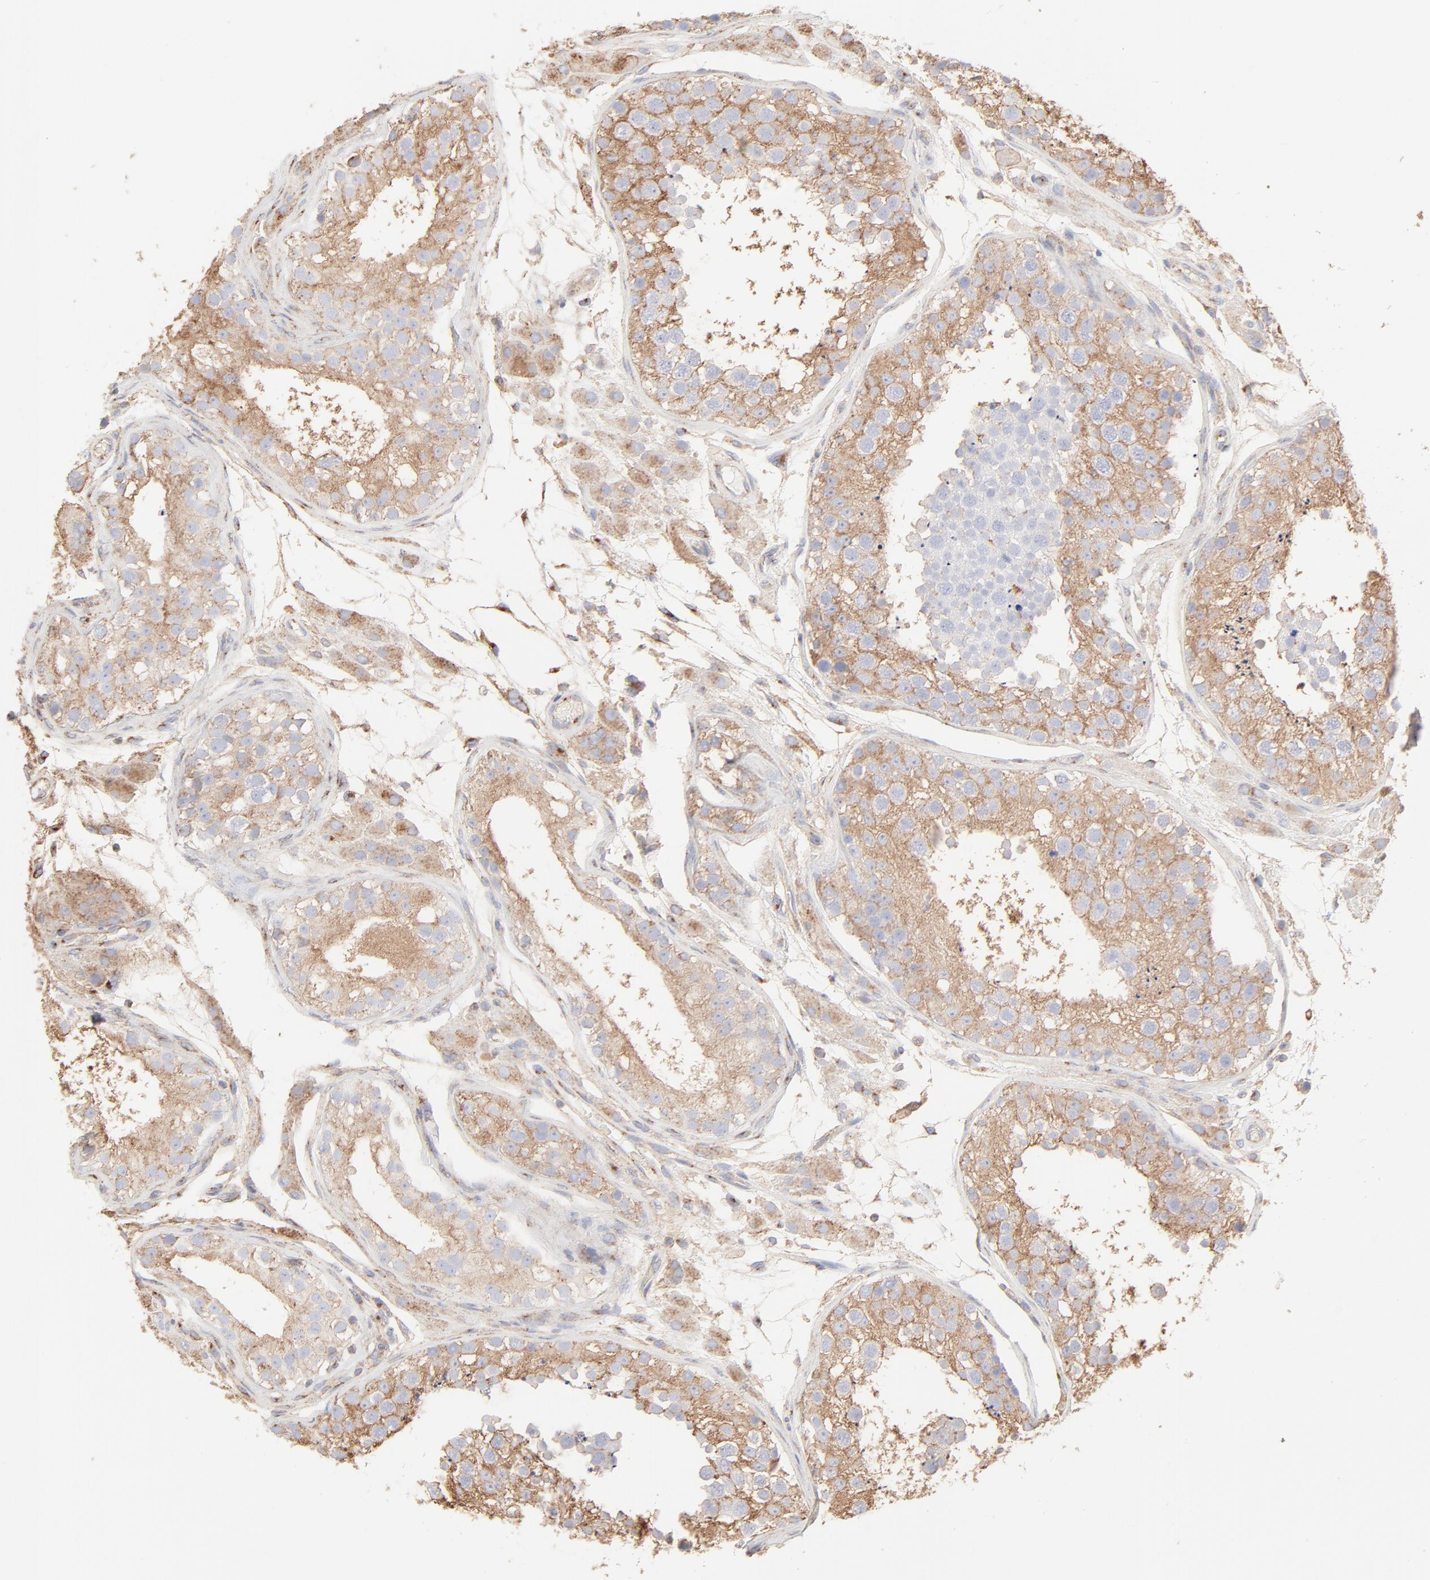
{"staining": {"intensity": "moderate", "quantity": ">75%", "location": "cytoplasmic/membranous"}, "tissue": "testis", "cell_type": "Cells in seminiferous ducts", "image_type": "normal", "snomed": [{"axis": "morphology", "description": "Normal tissue, NOS"}, {"axis": "topography", "description": "Testis"}], "caption": "A high-resolution photomicrograph shows IHC staining of benign testis, which shows moderate cytoplasmic/membranous staining in about >75% of cells in seminiferous ducts.", "gene": "CLTB", "patient": {"sex": "male", "age": 26}}